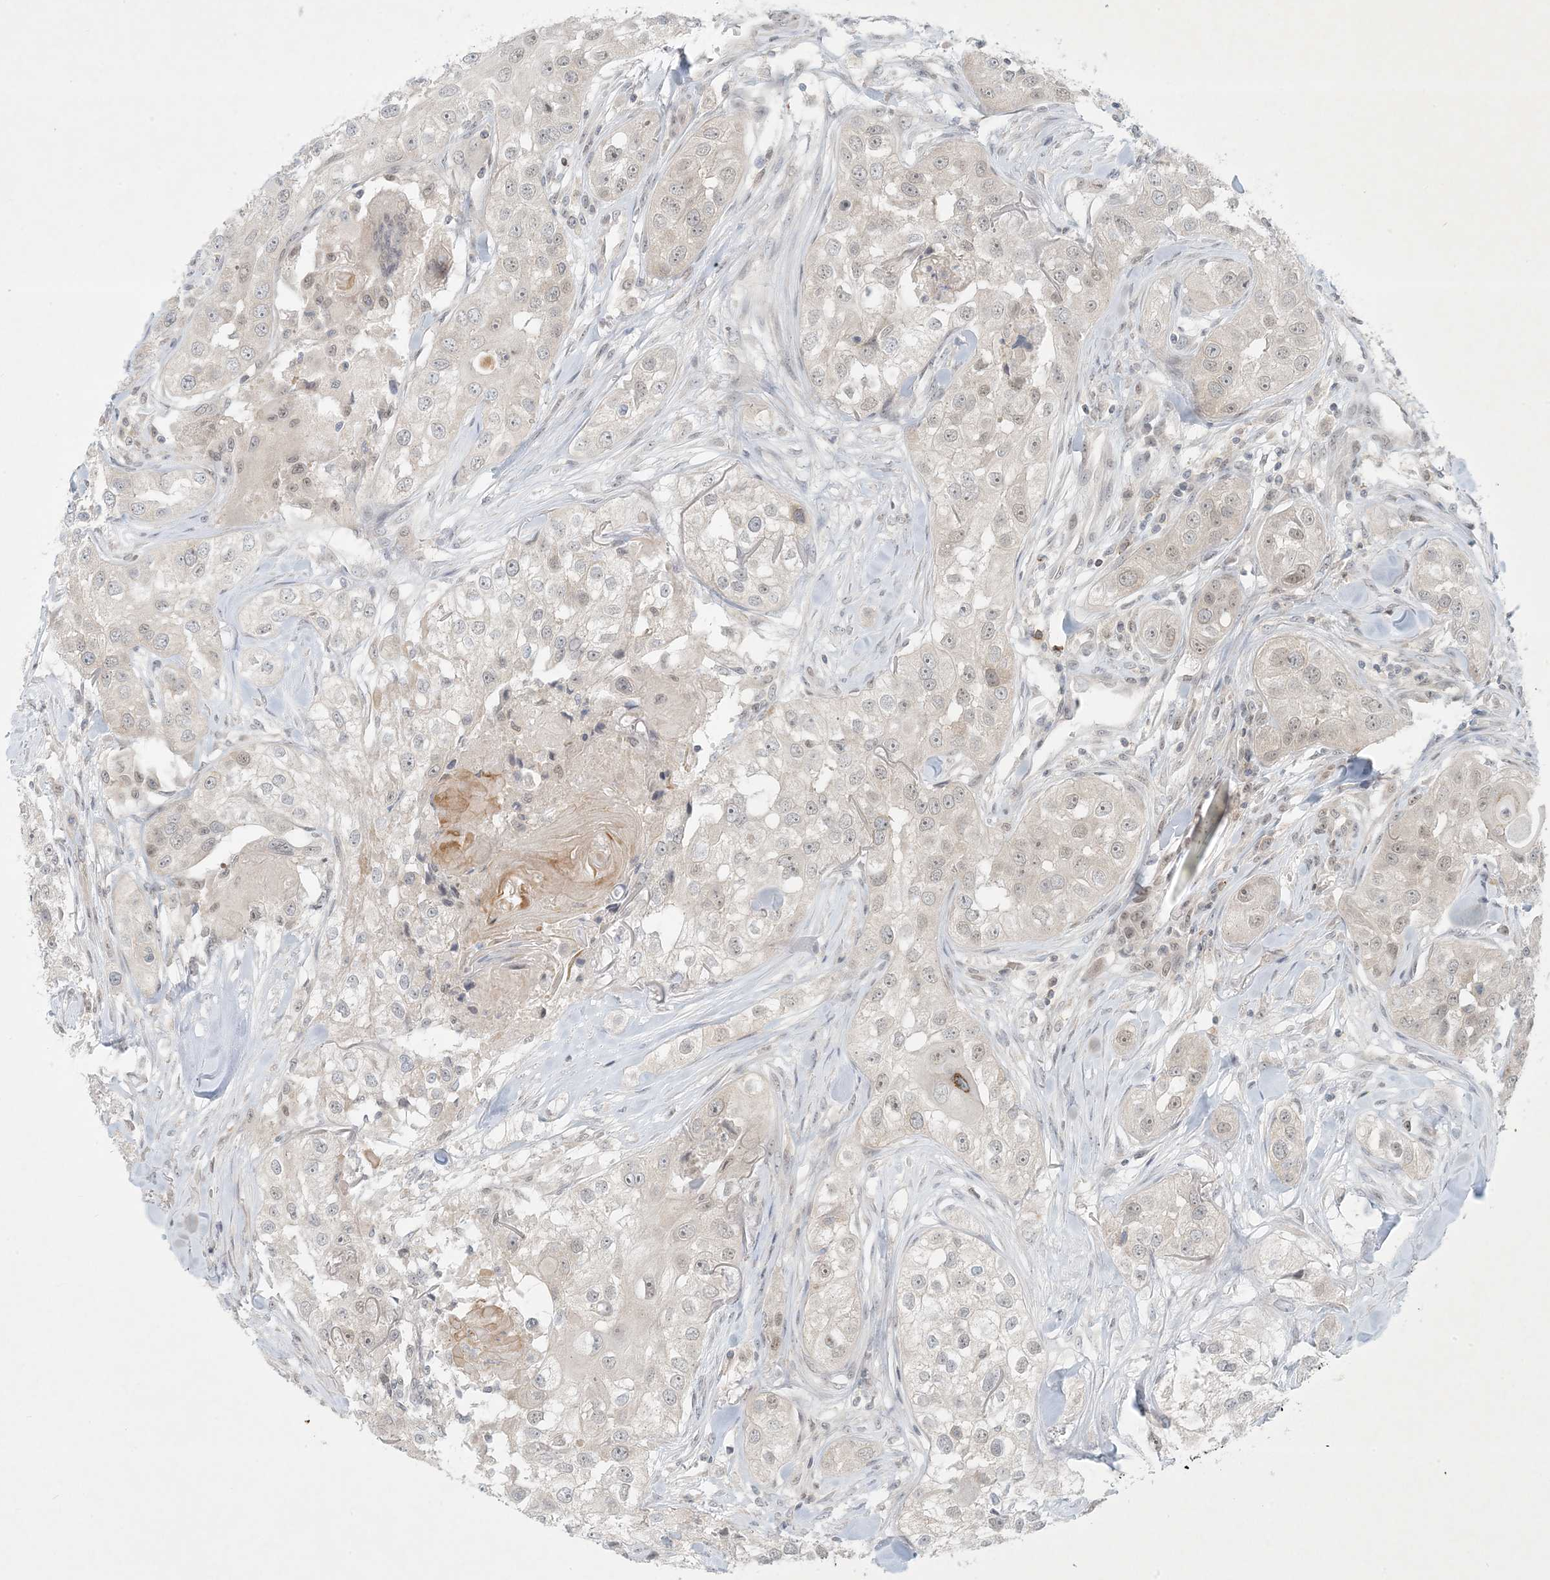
{"staining": {"intensity": "weak", "quantity": "<25%", "location": "cytoplasmic/membranous,nuclear"}, "tissue": "head and neck cancer", "cell_type": "Tumor cells", "image_type": "cancer", "snomed": [{"axis": "morphology", "description": "Normal tissue, NOS"}, {"axis": "morphology", "description": "Squamous cell carcinoma, NOS"}, {"axis": "topography", "description": "Skeletal muscle"}, {"axis": "topography", "description": "Head-Neck"}], "caption": "Human head and neck squamous cell carcinoma stained for a protein using immunohistochemistry (IHC) exhibits no positivity in tumor cells.", "gene": "OBI1", "patient": {"sex": "male", "age": 51}}